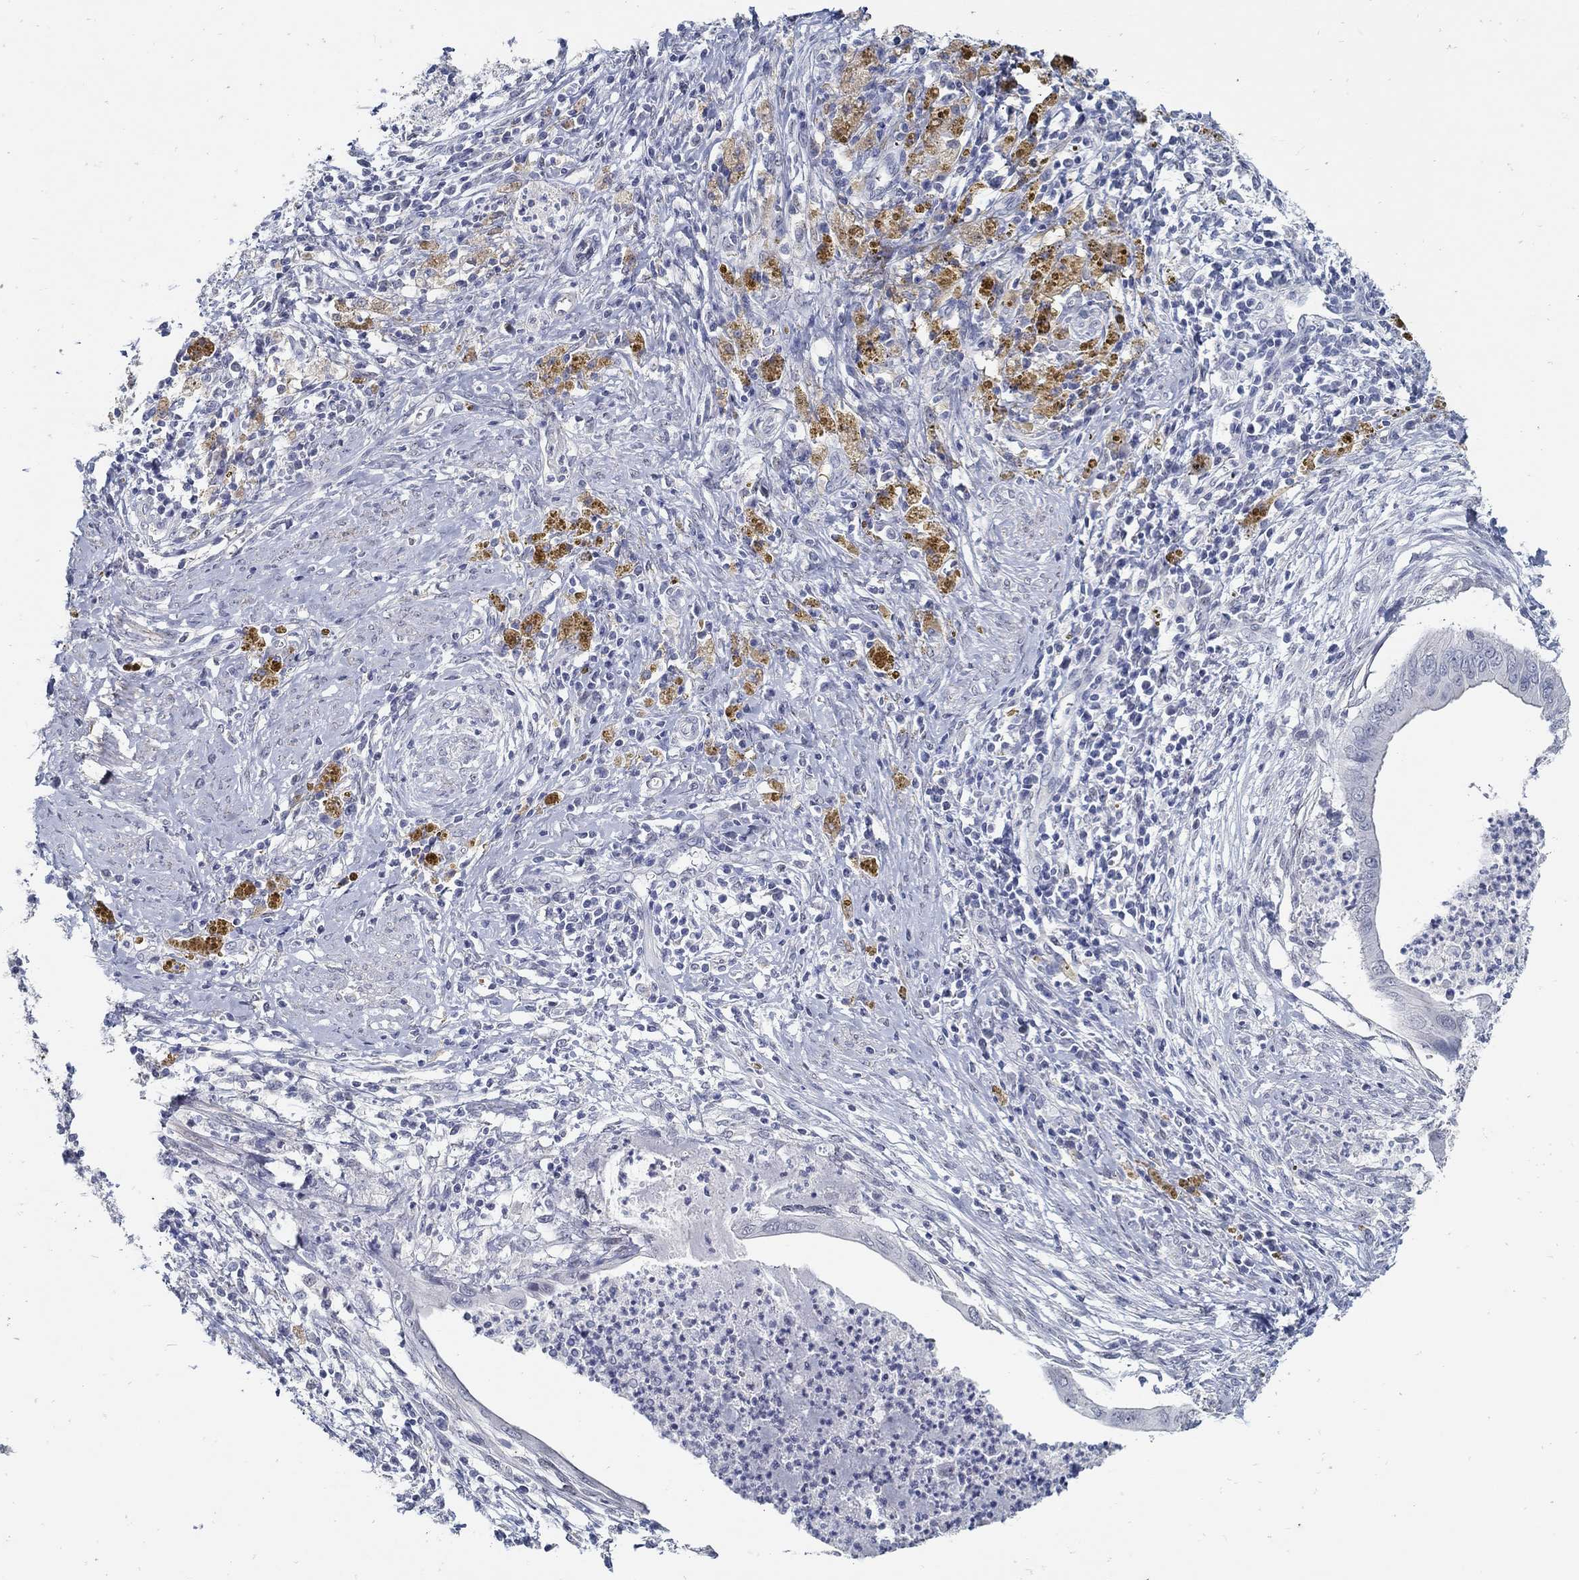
{"staining": {"intensity": "negative", "quantity": "none", "location": "none"}, "tissue": "cervical cancer", "cell_type": "Tumor cells", "image_type": "cancer", "snomed": [{"axis": "morphology", "description": "Adenocarcinoma, NOS"}, {"axis": "topography", "description": "Cervix"}], "caption": "Tumor cells are negative for protein expression in human cervical adenocarcinoma.", "gene": "USP29", "patient": {"sex": "female", "age": 42}}